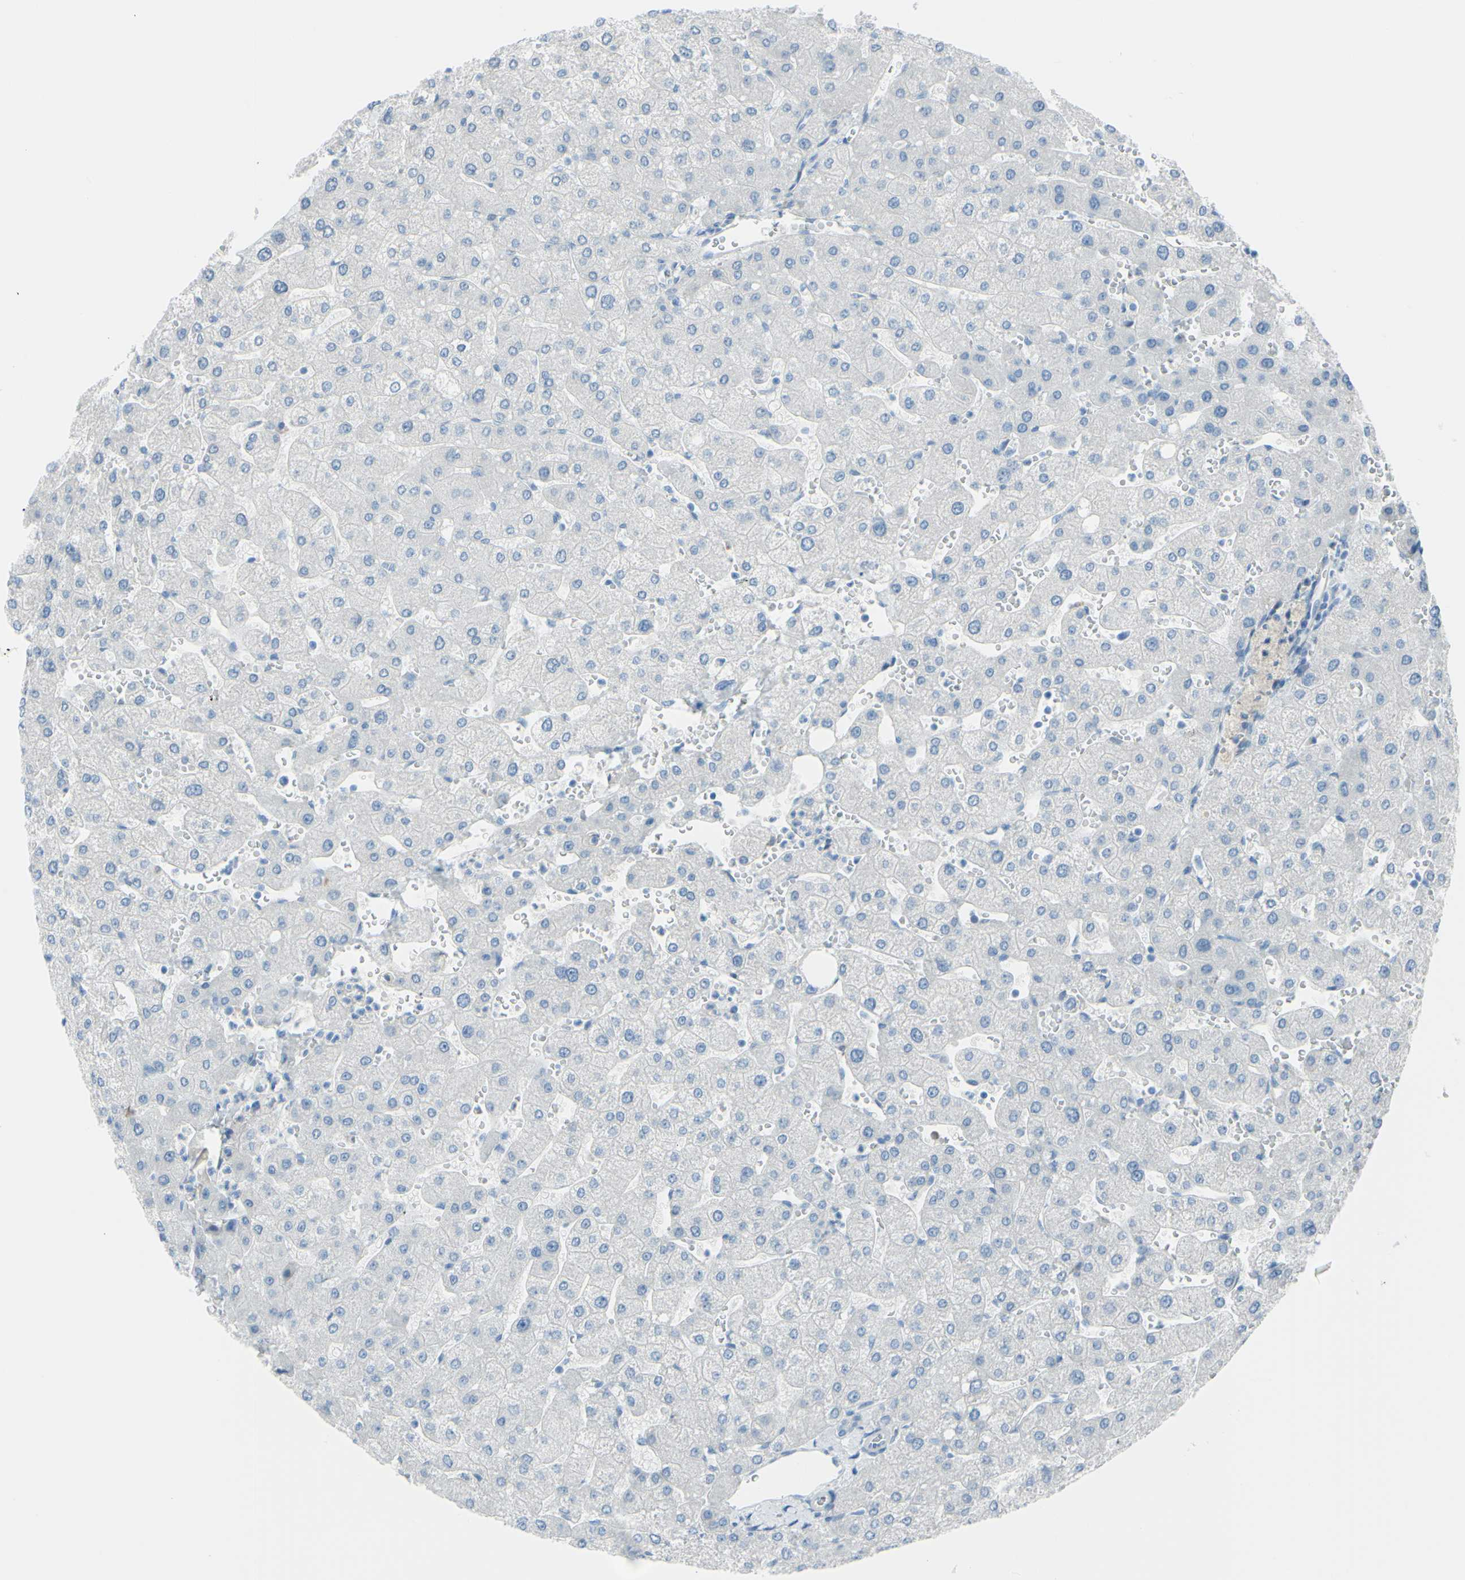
{"staining": {"intensity": "negative", "quantity": "none", "location": "none"}, "tissue": "liver", "cell_type": "Cholangiocytes", "image_type": "normal", "snomed": [{"axis": "morphology", "description": "Normal tissue, NOS"}, {"axis": "topography", "description": "Liver"}], "caption": "A high-resolution image shows immunohistochemistry staining of unremarkable liver, which displays no significant staining in cholangiocytes.", "gene": "TFPI2", "patient": {"sex": "male", "age": 55}}